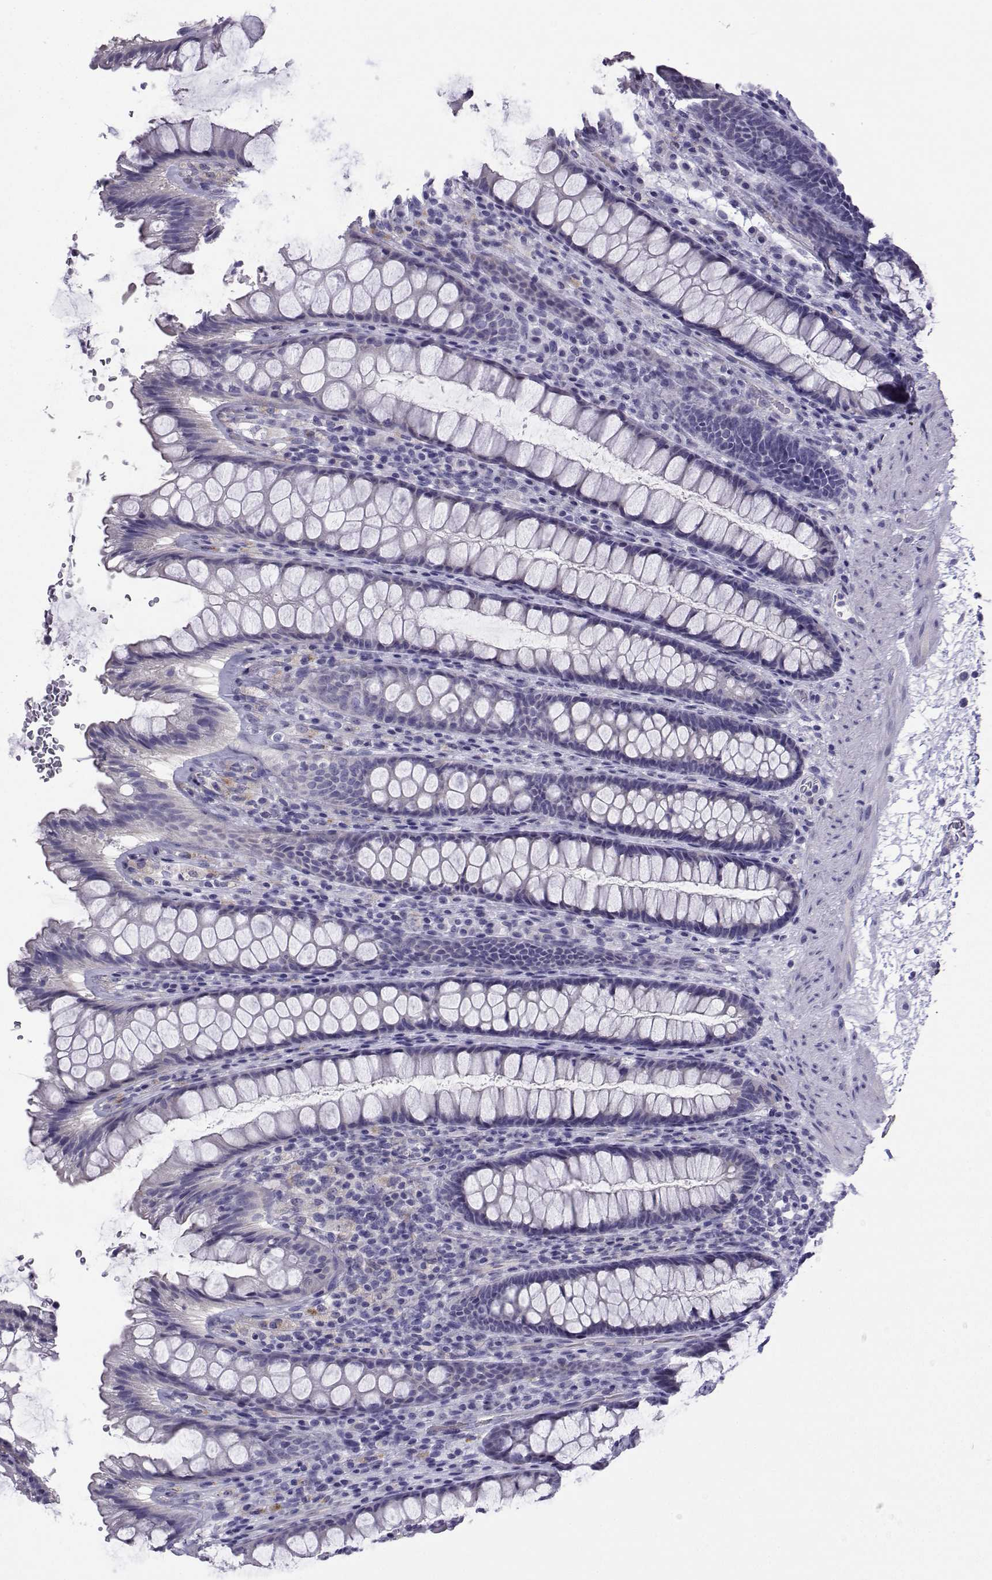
{"staining": {"intensity": "negative", "quantity": "none", "location": "none"}, "tissue": "rectum", "cell_type": "Glandular cells", "image_type": "normal", "snomed": [{"axis": "morphology", "description": "Normal tissue, NOS"}, {"axis": "topography", "description": "Rectum"}], "caption": "IHC image of normal human rectum stained for a protein (brown), which exhibits no expression in glandular cells.", "gene": "CFAP70", "patient": {"sex": "male", "age": 72}}